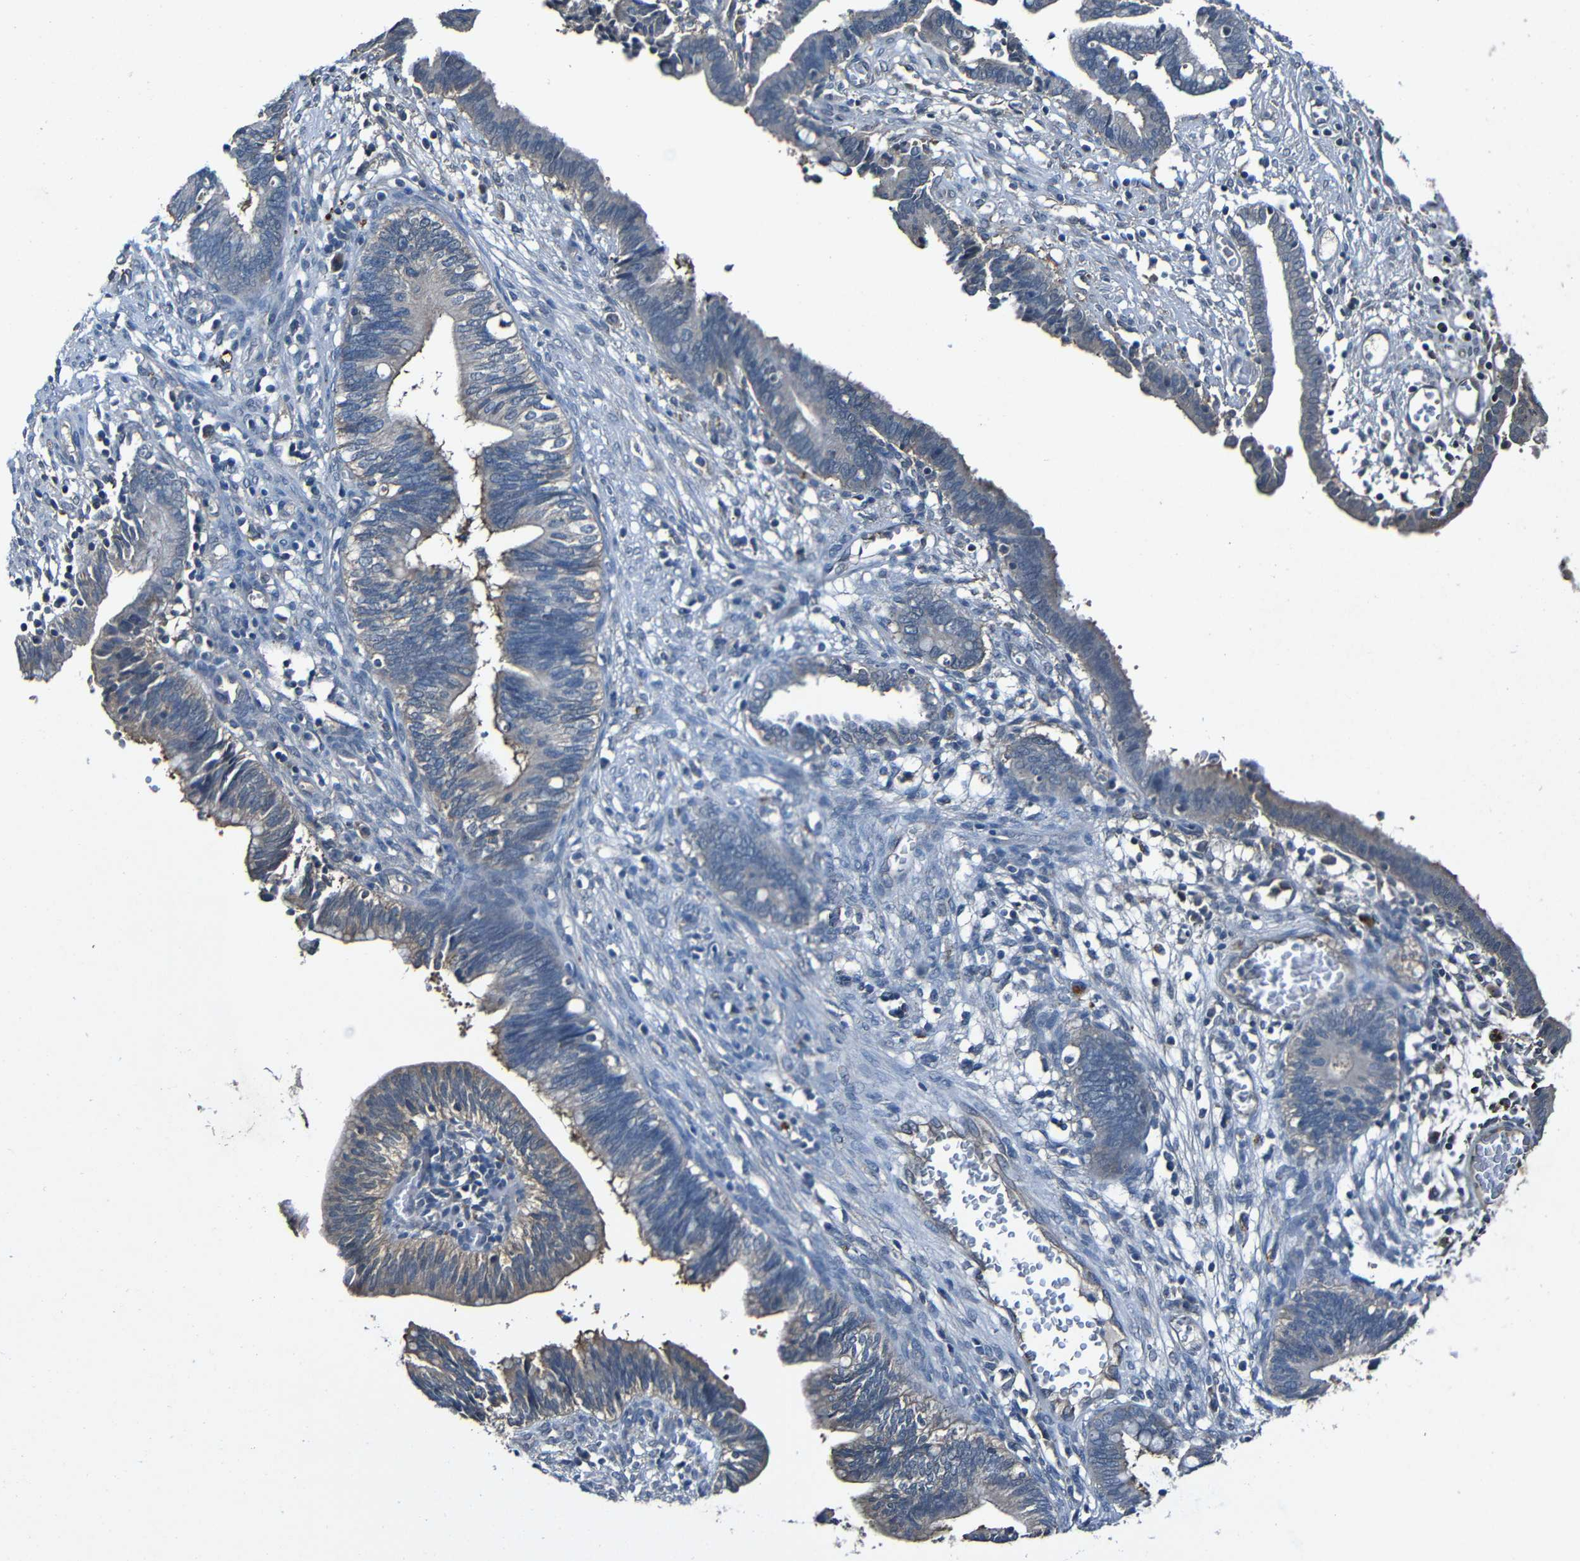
{"staining": {"intensity": "negative", "quantity": "none", "location": "none"}, "tissue": "cervical cancer", "cell_type": "Tumor cells", "image_type": "cancer", "snomed": [{"axis": "morphology", "description": "Adenocarcinoma, NOS"}, {"axis": "topography", "description": "Cervix"}], "caption": "Tumor cells are negative for protein expression in human cervical adenocarcinoma.", "gene": "LRRC70", "patient": {"sex": "female", "age": 44}}